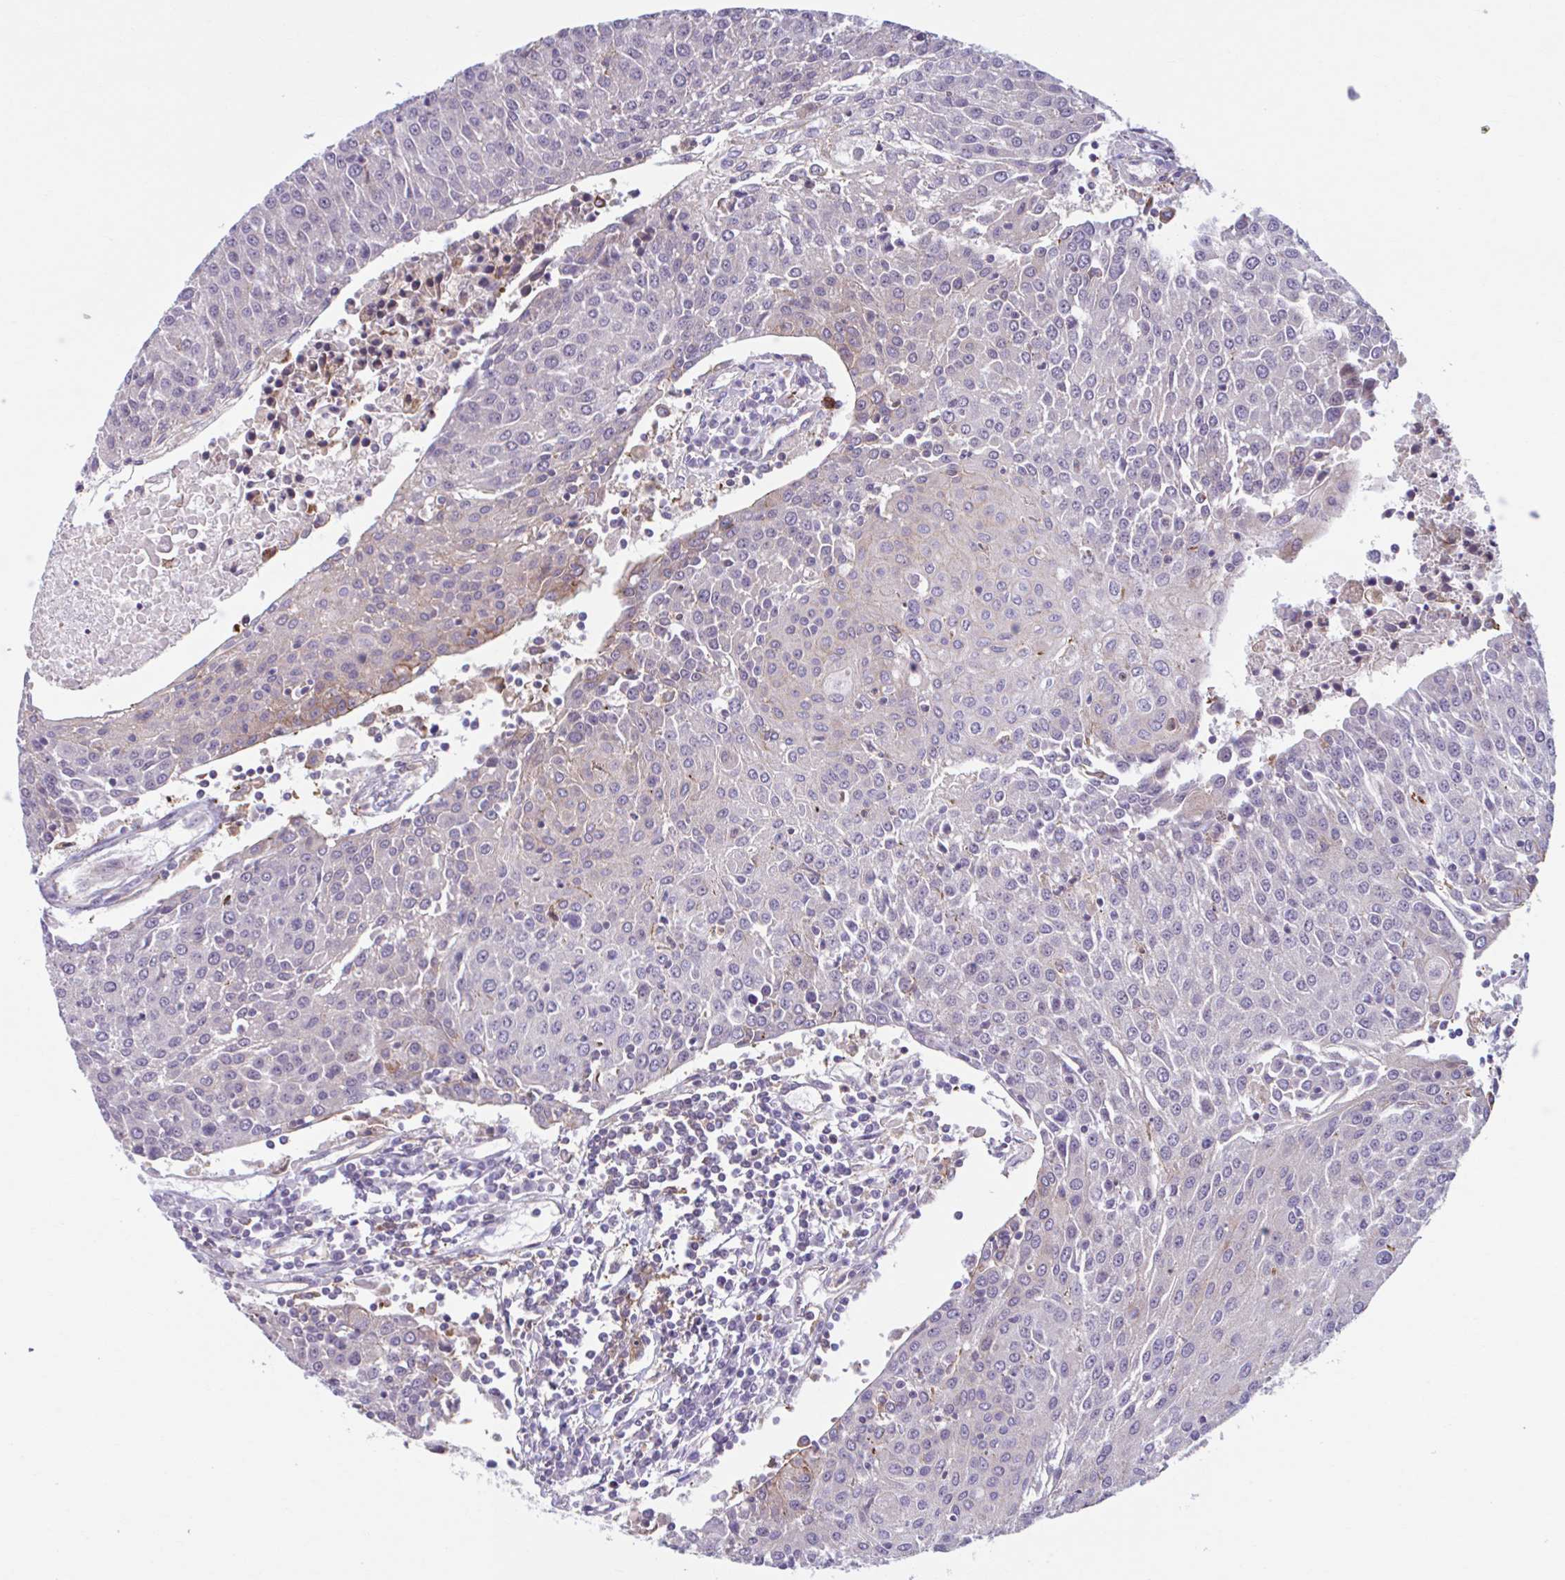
{"staining": {"intensity": "negative", "quantity": "none", "location": "none"}, "tissue": "urothelial cancer", "cell_type": "Tumor cells", "image_type": "cancer", "snomed": [{"axis": "morphology", "description": "Urothelial carcinoma, High grade"}, {"axis": "topography", "description": "Urinary bladder"}], "caption": "Tumor cells show no significant staining in urothelial cancer. (DAB (3,3'-diaminobenzidine) IHC visualized using brightfield microscopy, high magnification).", "gene": "ADAT3", "patient": {"sex": "female", "age": 85}}